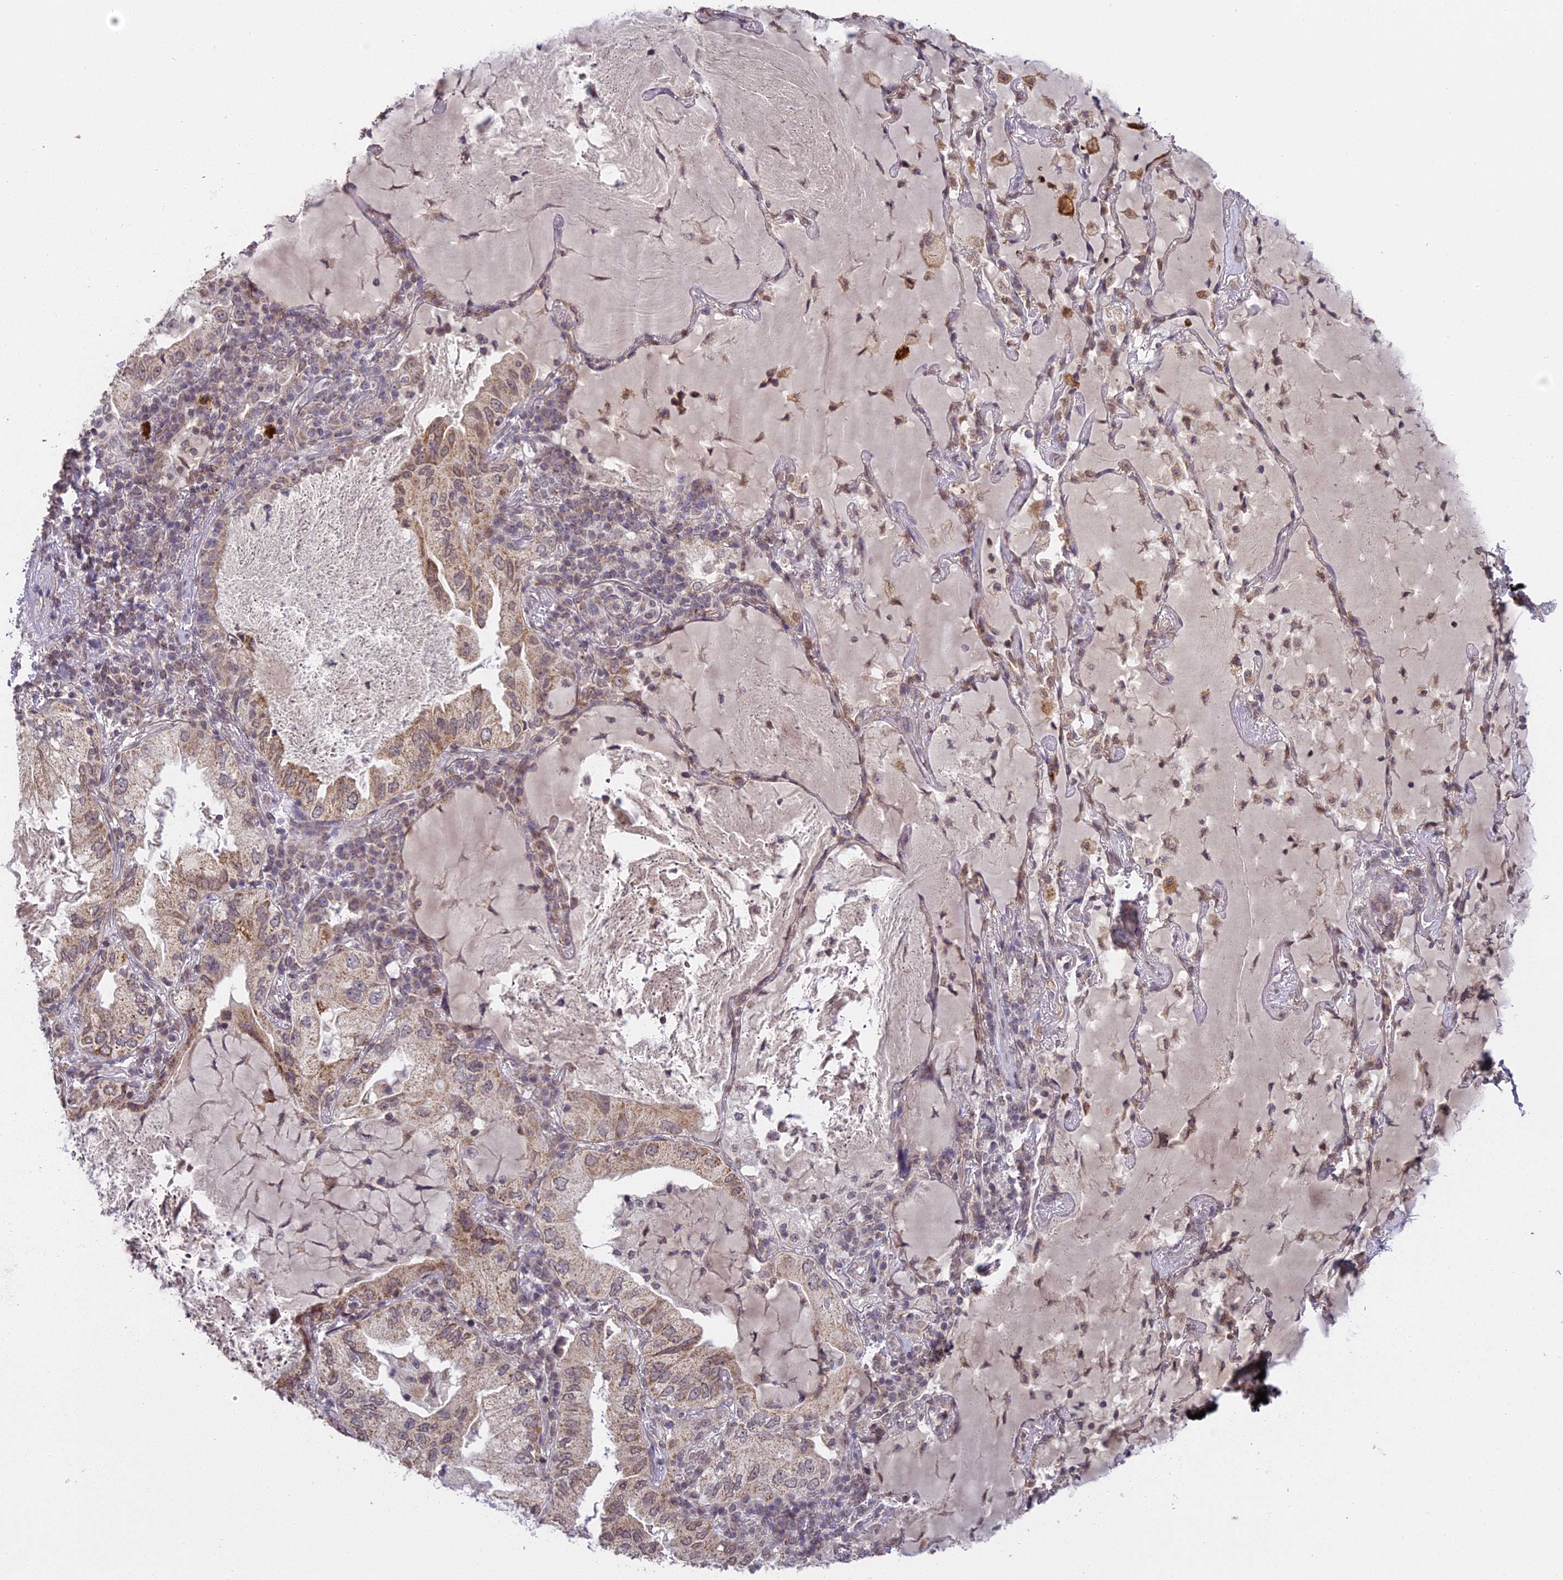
{"staining": {"intensity": "weak", "quantity": ">75%", "location": "cytoplasmic/membranous"}, "tissue": "lung cancer", "cell_type": "Tumor cells", "image_type": "cancer", "snomed": [{"axis": "morphology", "description": "Adenocarcinoma, NOS"}, {"axis": "topography", "description": "Lung"}], "caption": "Protein analysis of lung cancer (adenocarcinoma) tissue exhibits weak cytoplasmic/membranous staining in approximately >75% of tumor cells.", "gene": "ERG28", "patient": {"sex": "female", "age": 69}}